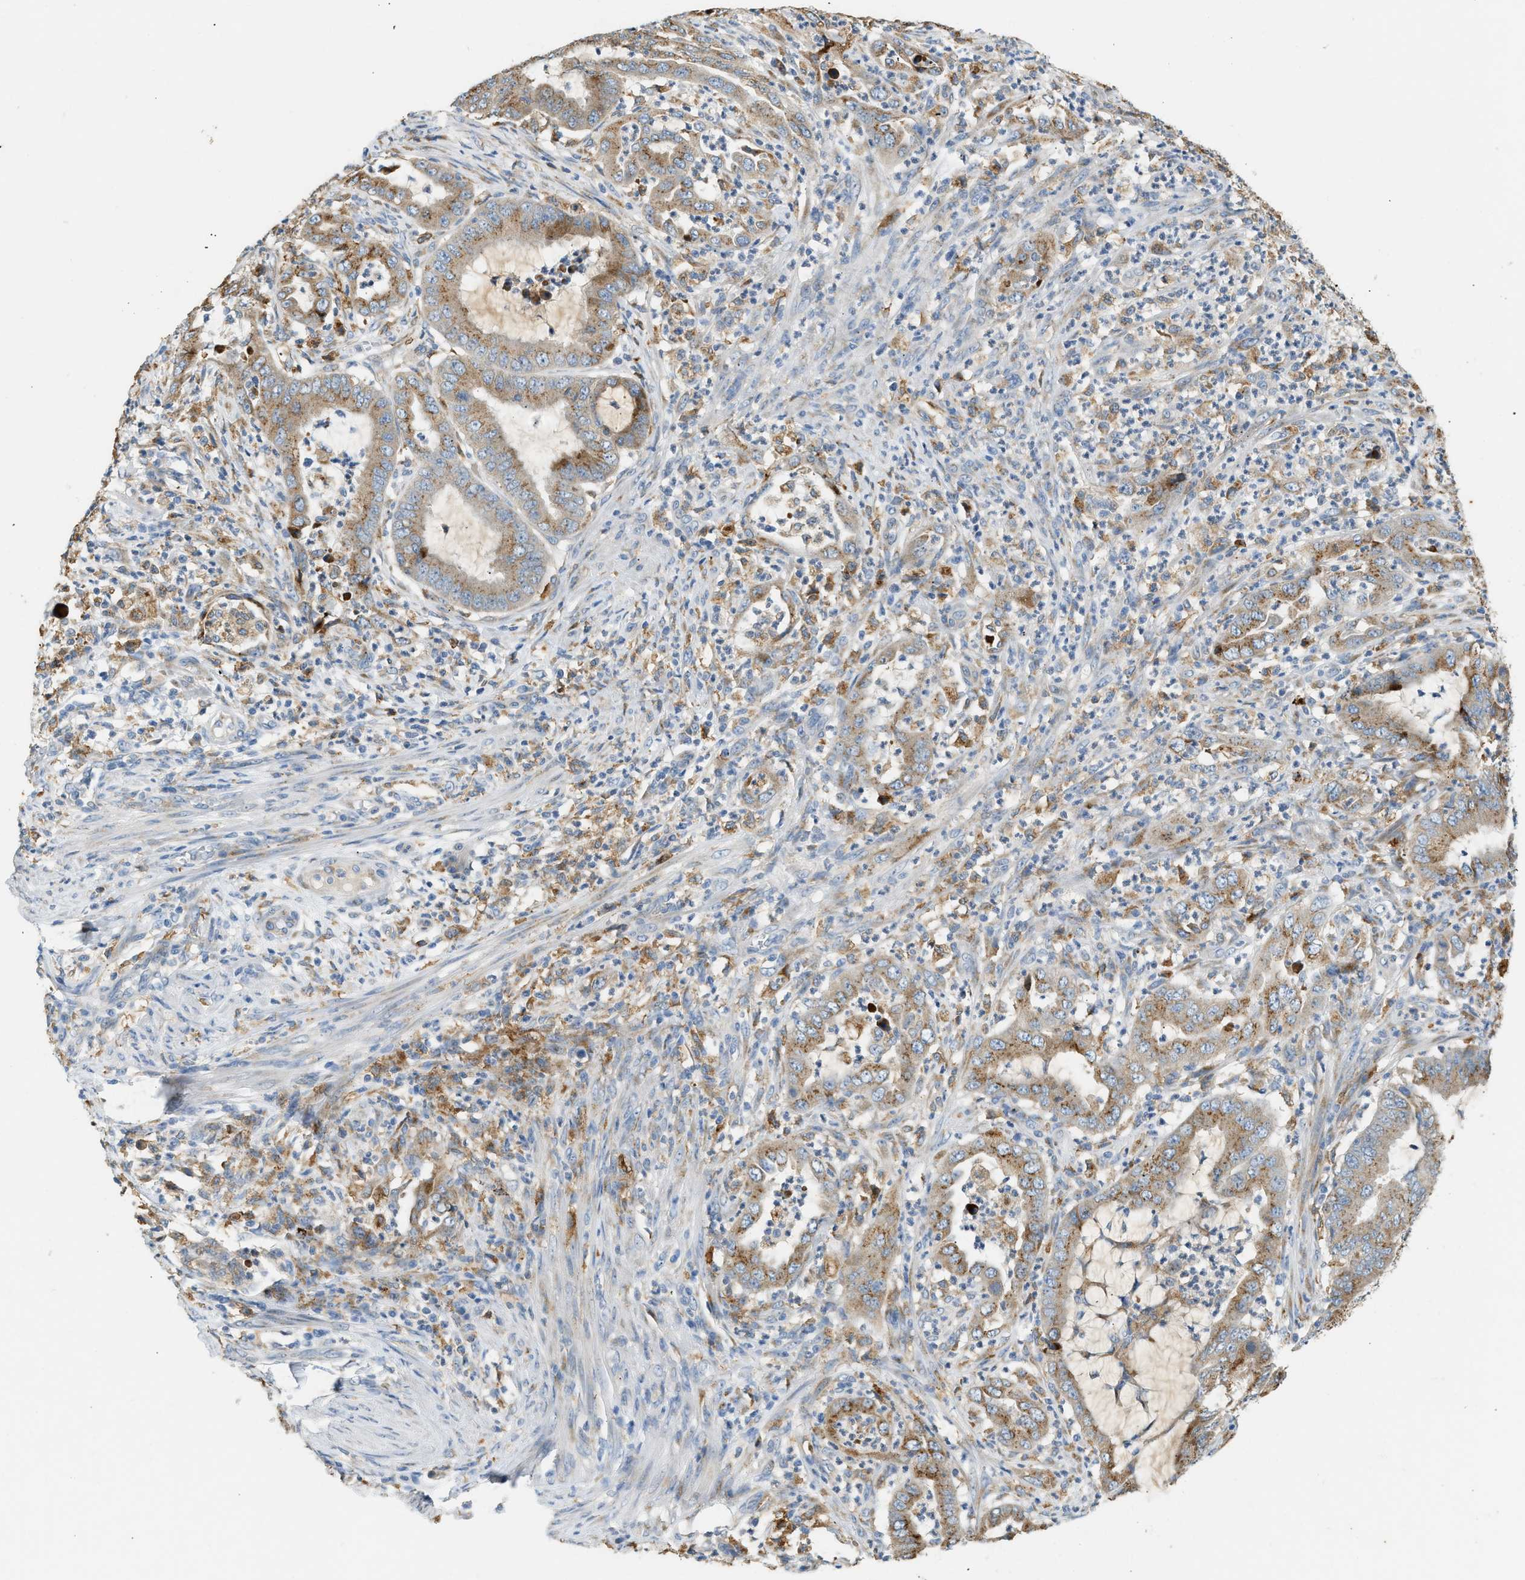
{"staining": {"intensity": "moderate", "quantity": ">75%", "location": "cytoplasmic/membranous"}, "tissue": "endometrial cancer", "cell_type": "Tumor cells", "image_type": "cancer", "snomed": [{"axis": "morphology", "description": "Adenocarcinoma, NOS"}, {"axis": "topography", "description": "Endometrium"}], "caption": "Human adenocarcinoma (endometrial) stained with a protein marker demonstrates moderate staining in tumor cells.", "gene": "CTSB", "patient": {"sex": "female", "age": 70}}